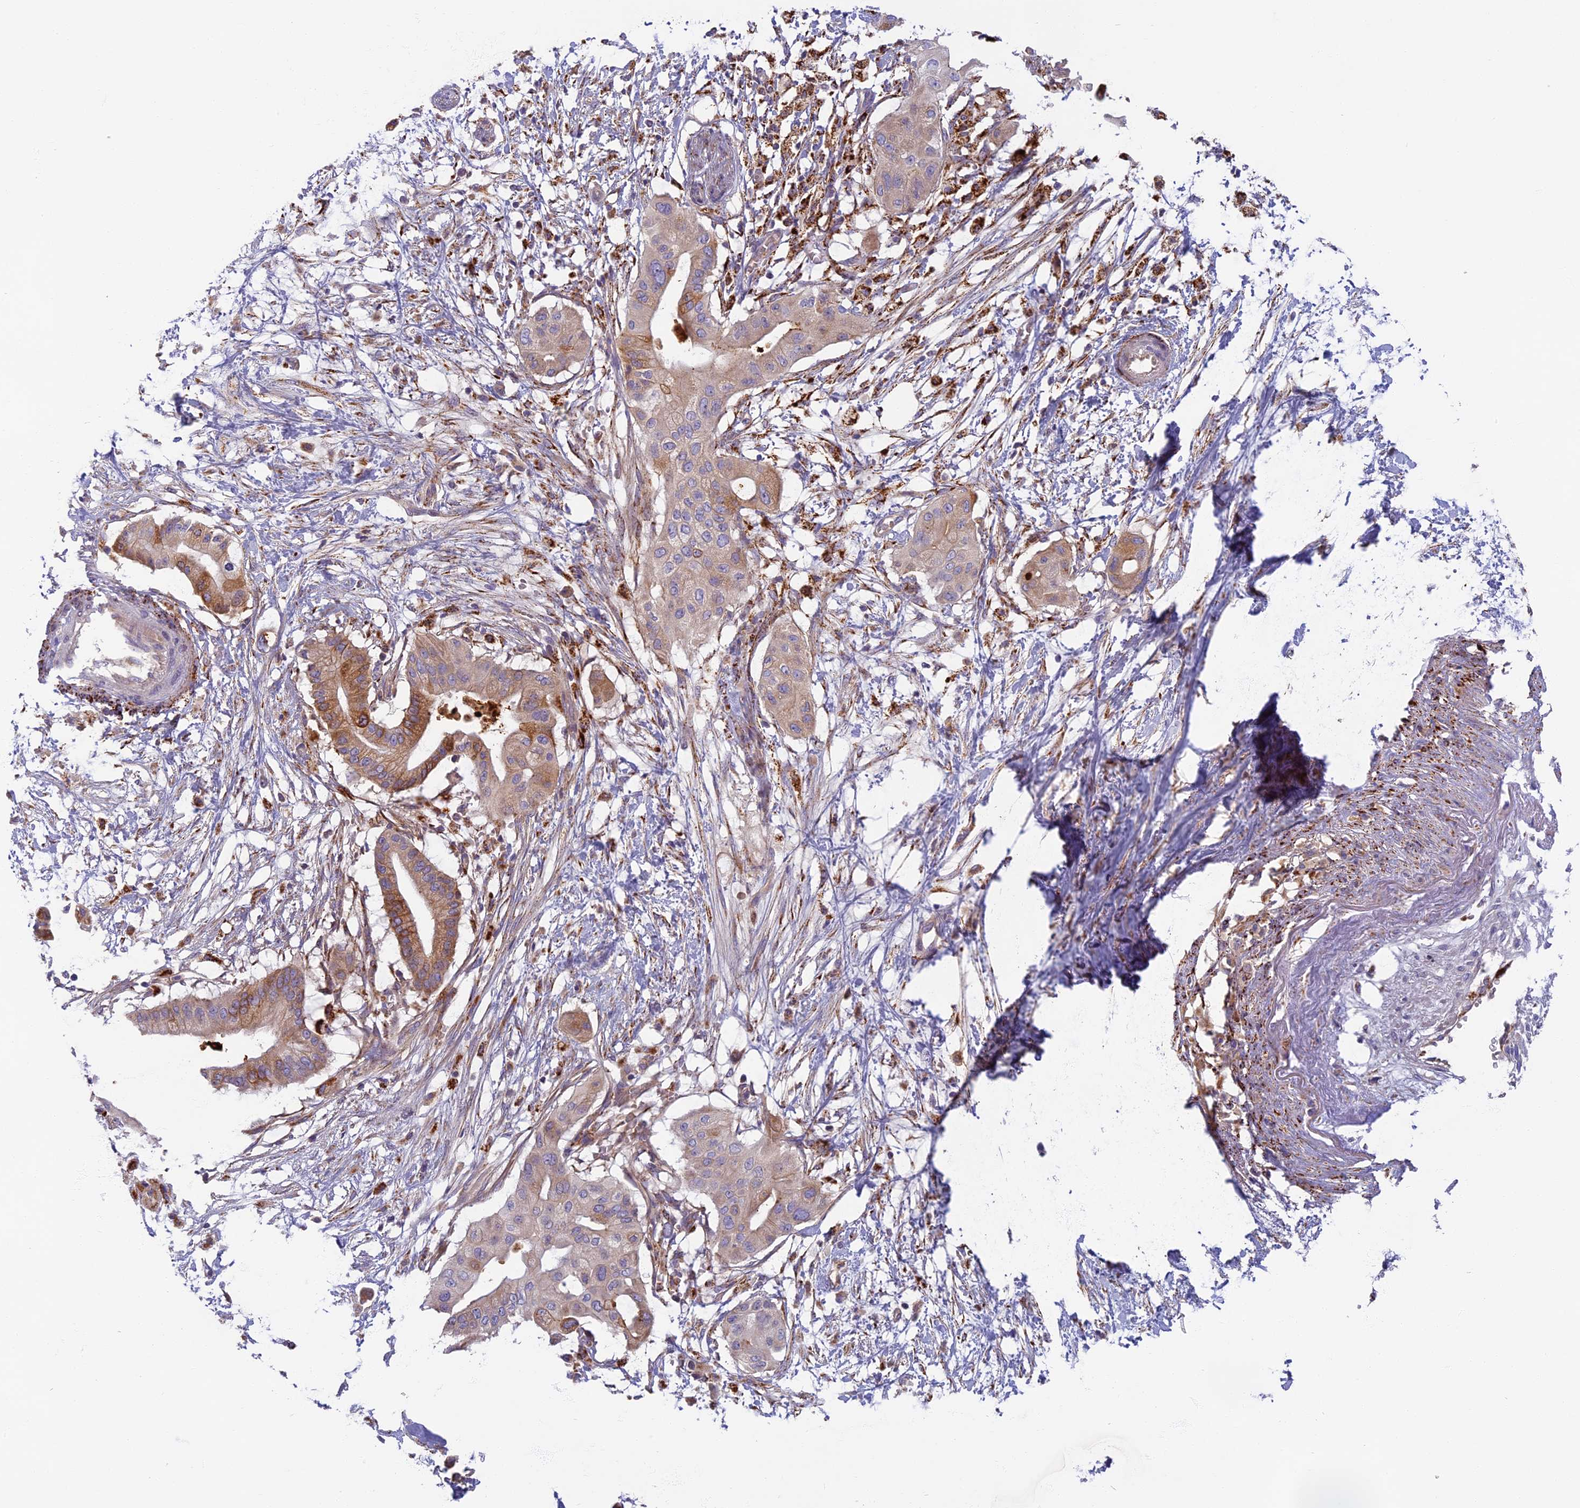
{"staining": {"intensity": "moderate", "quantity": "25%-75%", "location": "cytoplasmic/membranous"}, "tissue": "pancreatic cancer", "cell_type": "Tumor cells", "image_type": "cancer", "snomed": [{"axis": "morphology", "description": "Adenocarcinoma, NOS"}, {"axis": "topography", "description": "Pancreas"}], "caption": "Immunohistochemical staining of human adenocarcinoma (pancreatic) displays moderate cytoplasmic/membranous protein staining in about 25%-75% of tumor cells.", "gene": "SEMA7A", "patient": {"sex": "male", "age": 68}}